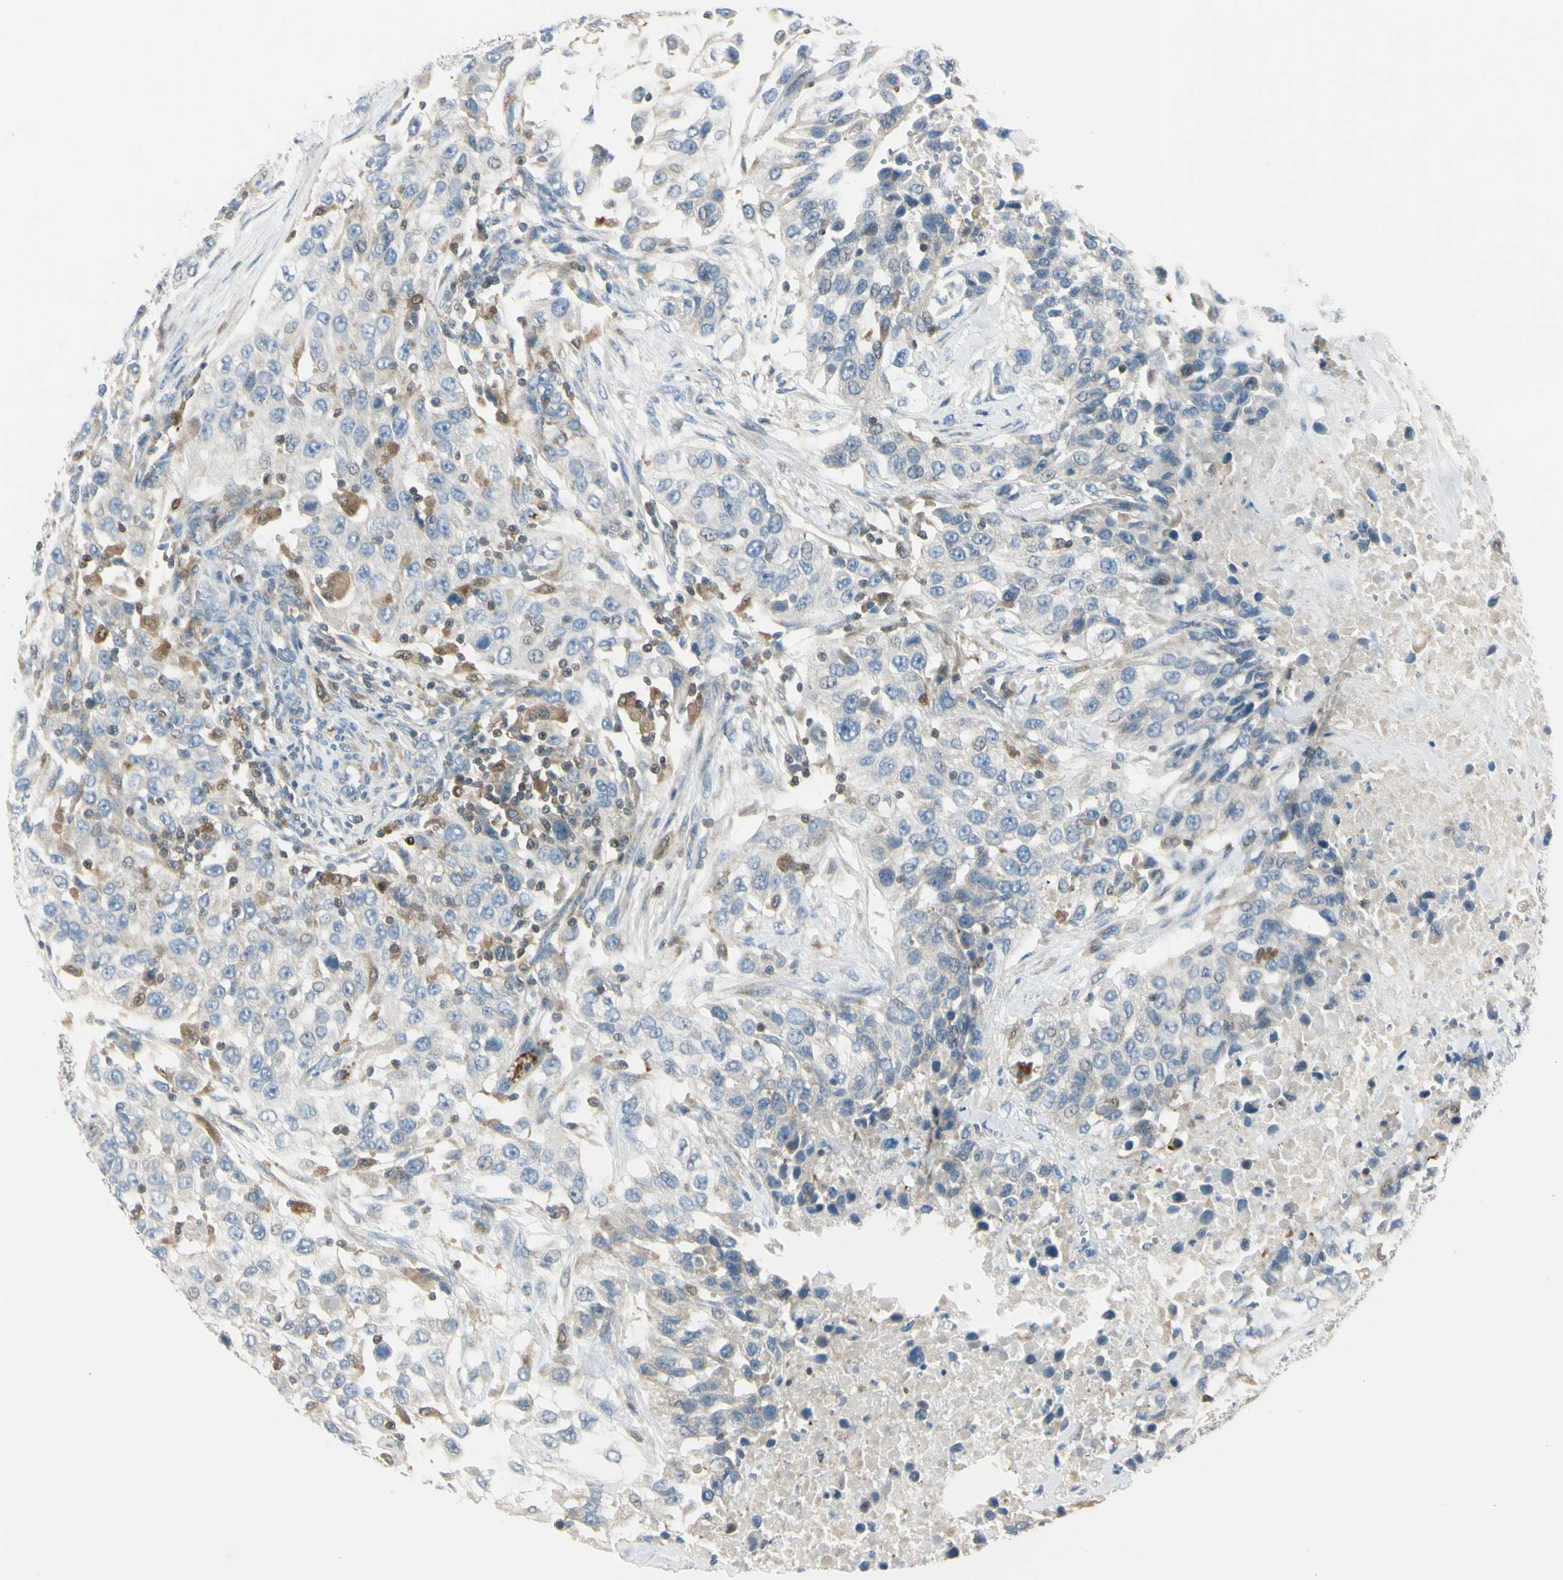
{"staining": {"intensity": "weak", "quantity": ">75%", "location": "cytoplasmic/membranous"}, "tissue": "urothelial cancer", "cell_type": "Tumor cells", "image_type": "cancer", "snomed": [{"axis": "morphology", "description": "Urothelial carcinoma, High grade"}, {"axis": "topography", "description": "Urinary bladder"}], "caption": "Tumor cells demonstrate weak cytoplasmic/membranous expression in about >75% of cells in urothelial cancer. (DAB IHC, brown staining for protein, blue staining for nuclei).", "gene": "CYRIB", "patient": {"sex": "female", "age": 80}}